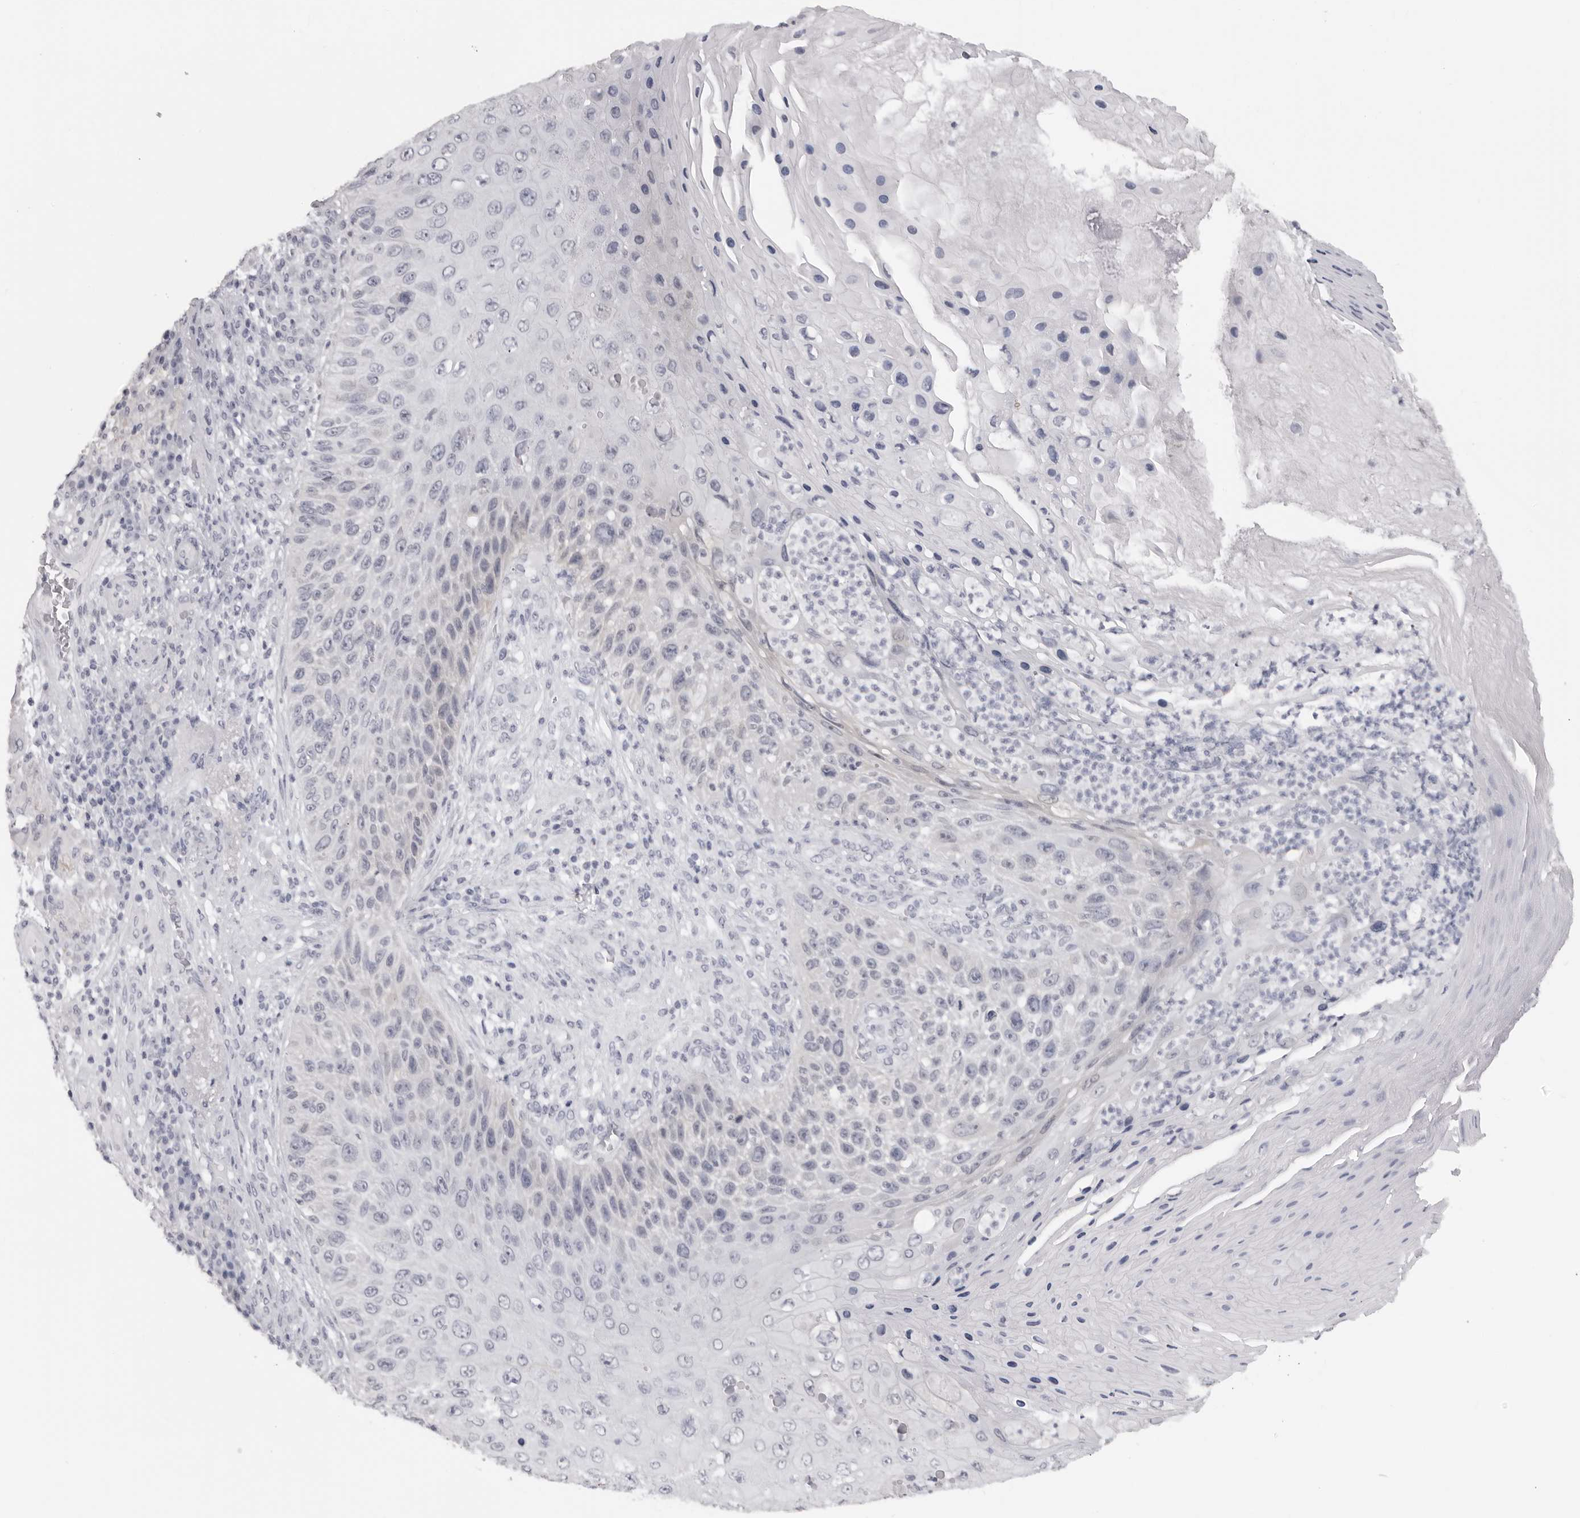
{"staining": {"intensity": "negative", "quantity": "none", "location": "none"}, "tissue": "skin cancer", "cell_type": "Tumor cells", "image_type": "cancer", "snomed": [{"axis": "morphology", "description": "Squamous cell carcinoma, NOS"}, {"axis": "topography", "description": "Skin"}], "caption": "This is an immunohistochemistry micrograph of squamous cell carcinoma (skin). There is no positivity in tumor cells.", "gene": "DNALI1", "patient": {"sex": "female", "age": 88}}